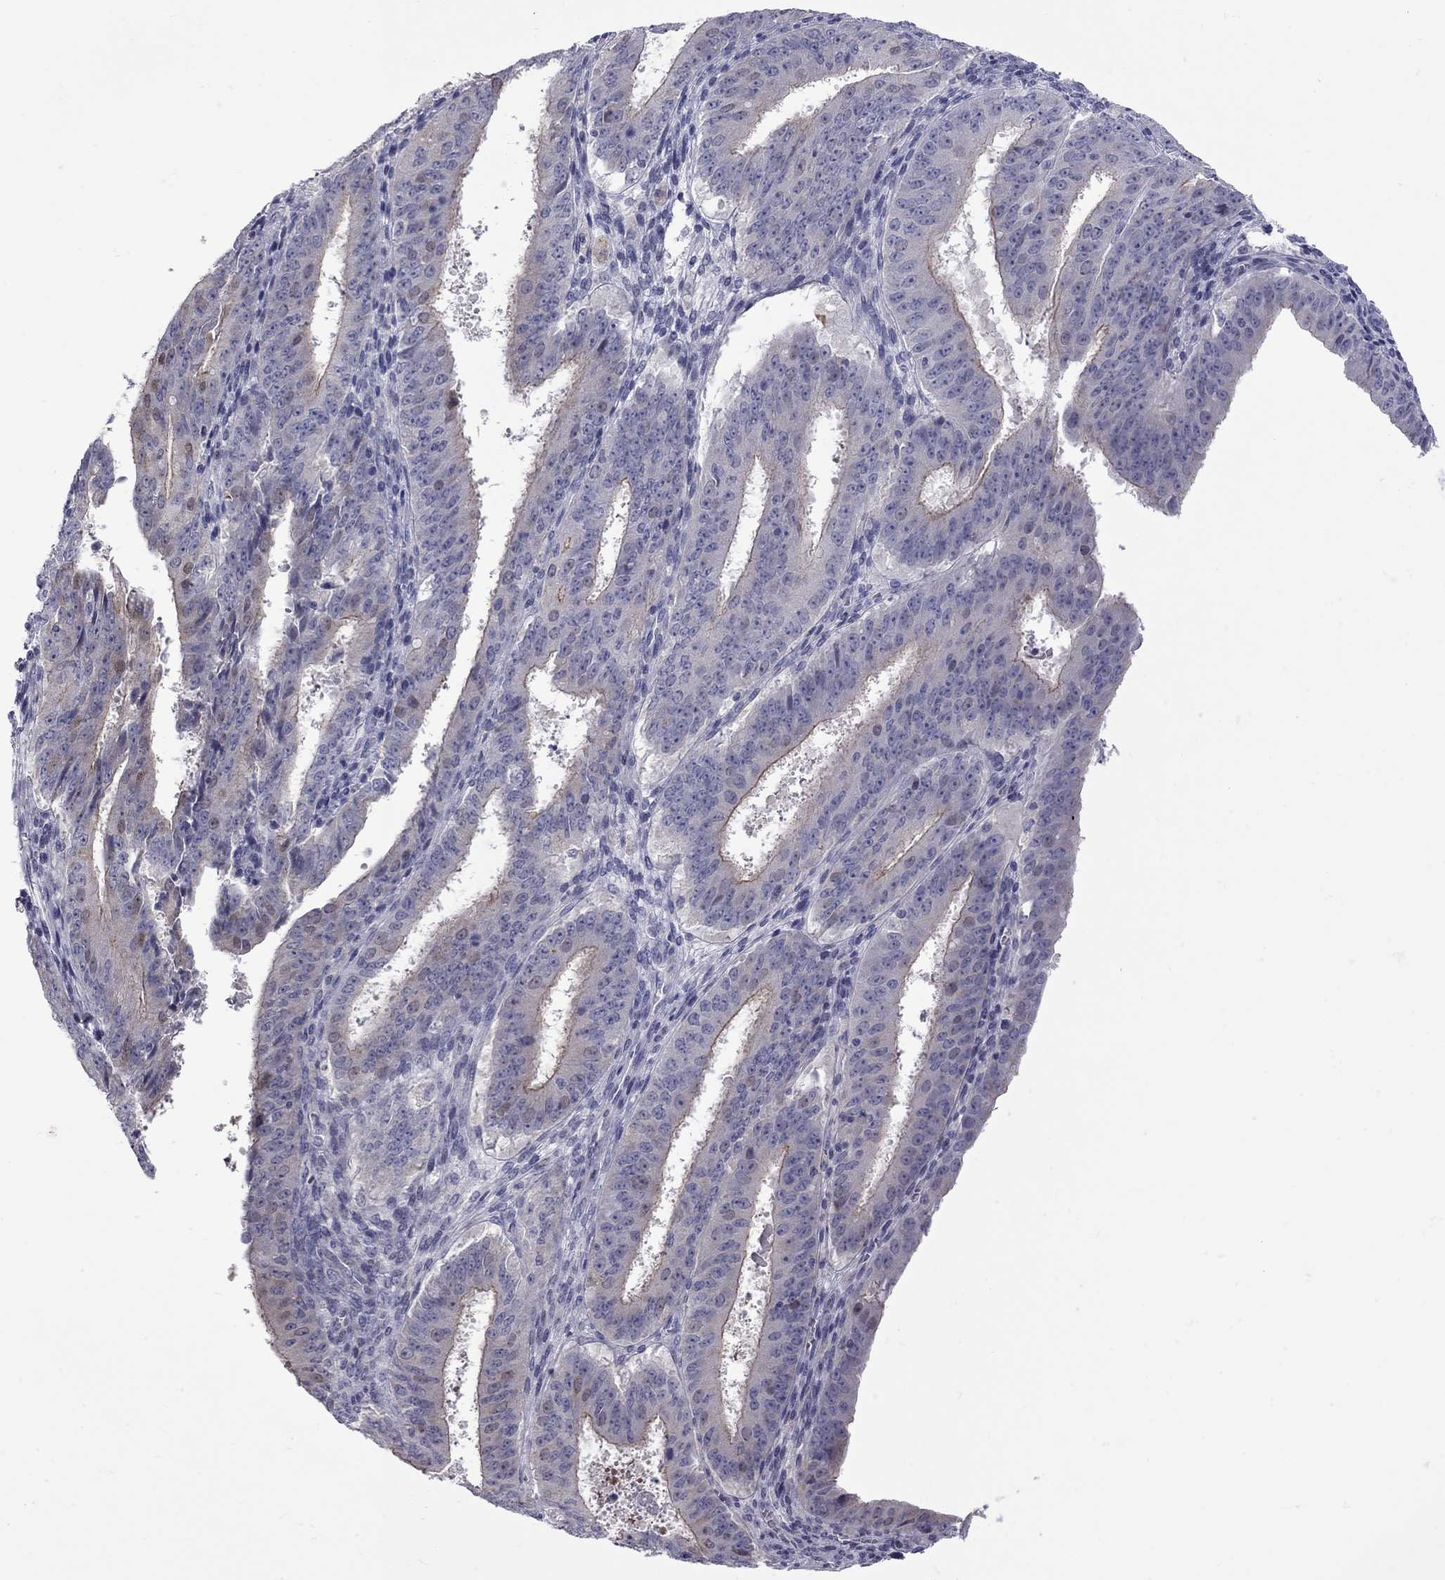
{"staining": {"intensity": "moderate", "quantity": "<25%", "location": "cytoplasmic/membranous"}, "tissue": "ovarian cancer", "cell_type": "Tumor cells", "image_type": "cancer", "snomed": [{"axis": "morphology", "description": "Carcinoma, endometroid"}, {"axis": "topography", "description": "Ovary"}], "caption": "Brown immunohistochemical staining in ovarian cancer displays moderate cytoplasmic/membranous staining in about <25% of tumor cells.", "gene": "NRARP", "patient": {"sex": "female", "age": 42}}